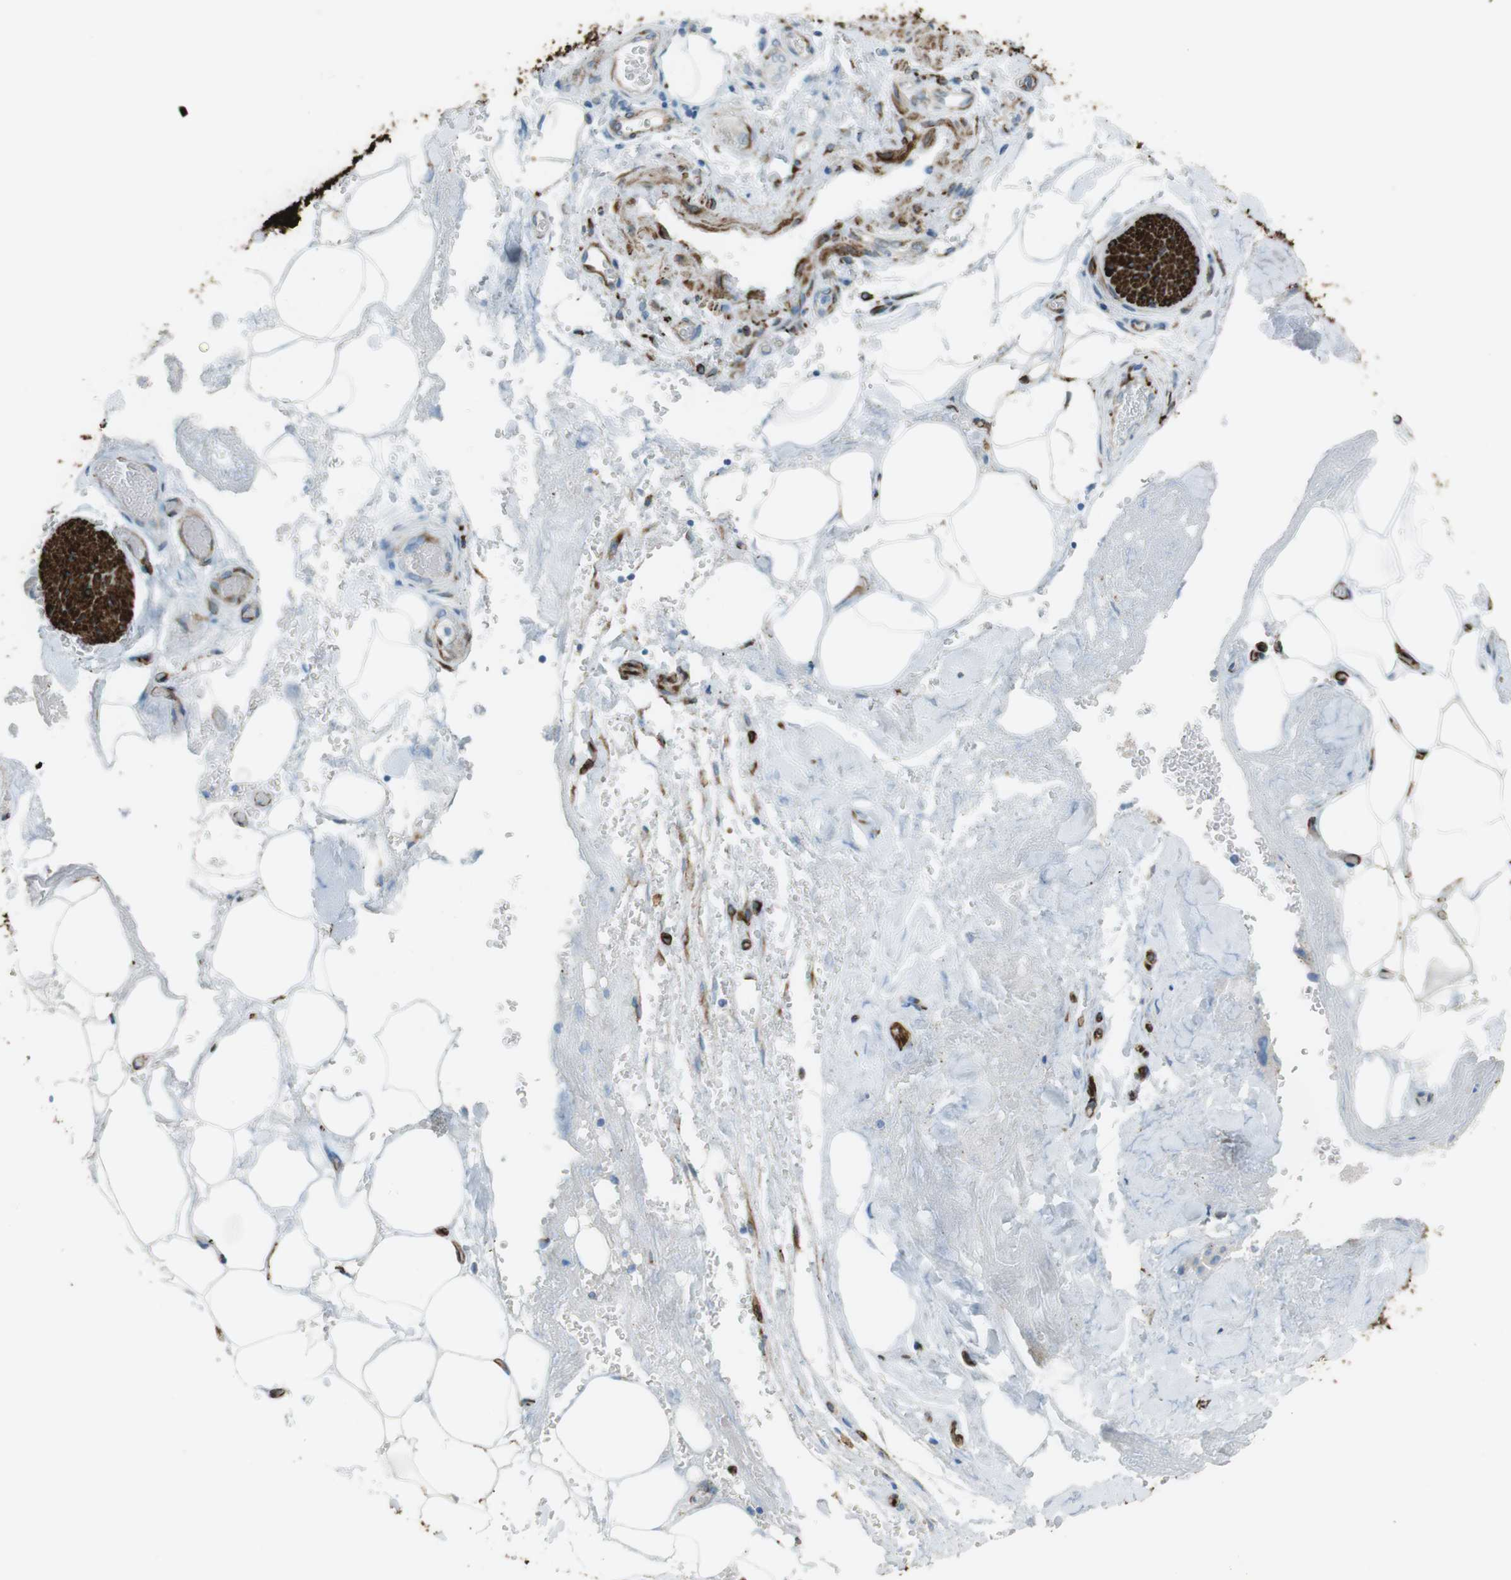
{"staining": {"intensity": "moderate", "quantity": ">75%", "location": "cytoplasmic/membranous"}, "tissue": "adipose tissue", "cell_type": "Adipocytes", "image_type": "normal", "snomed": [{"axis": "morphology", "description": "Normal tissue, NOS"}, {"axis": "morphology", "description": "Cholangiocarcinoma"}, {"axis": "topography", "description": "Liver"}, {"axis": "topography", "description": "Peripheral nerve tissue"}], "caption": "Adipose tissue stained with DAB (3,3'-diaminobenzidine) immunohistochemistry (IHC) shows medium levels of moderate cytoplasmic/membranous expression in approximately >75% of adipocytes.", "gene": "TUBB2A", "patient": {"sex": "male", "age": 50}}